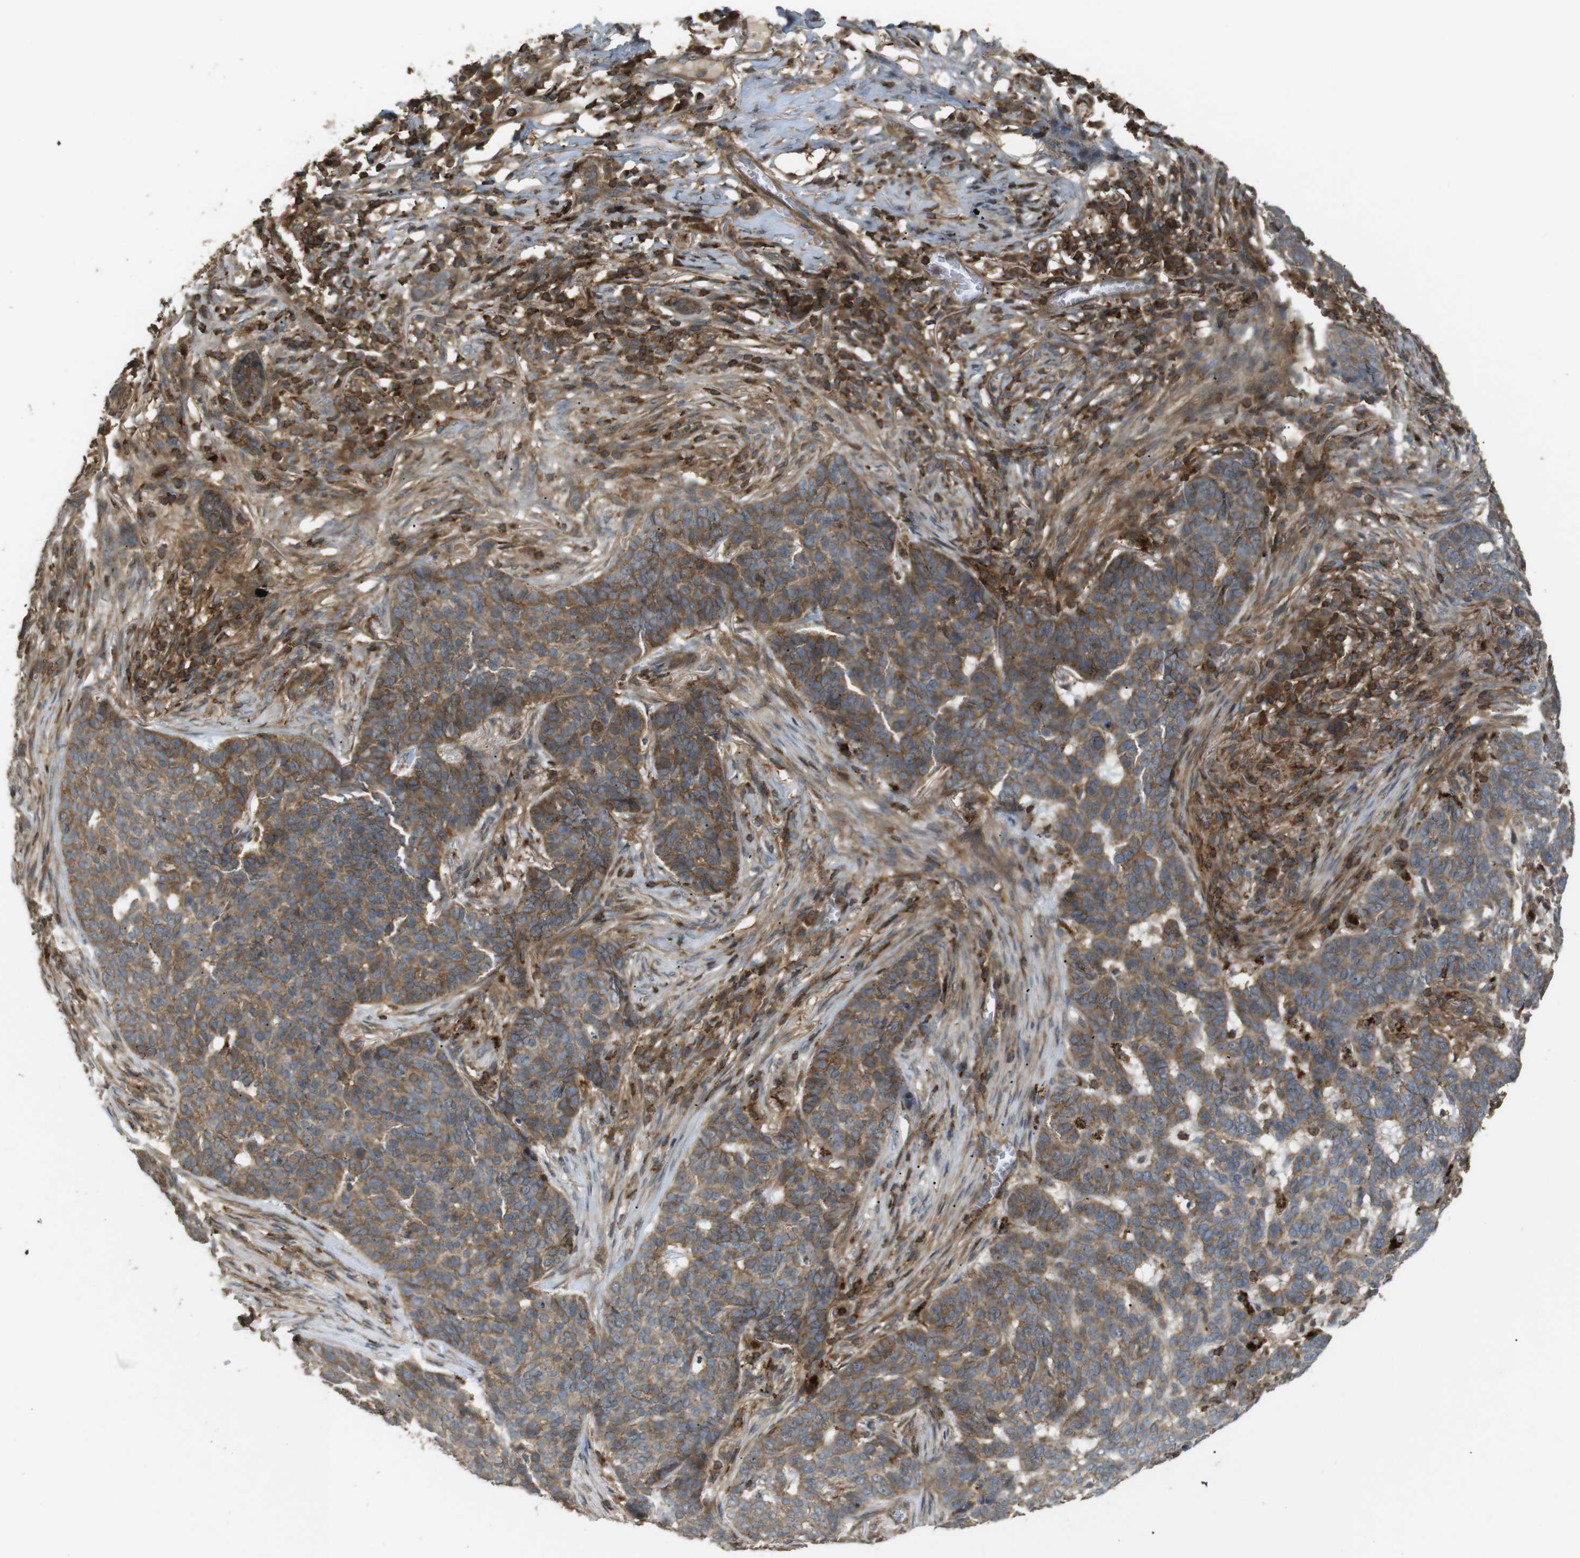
{"staining": {"intensity": "moderate", "quantity": ">75%", "location": "cytoplasmic/membranous"}, "tissue": "skin cancer", "cell_type": "Tumor cells", "image_type": "cancer", "snomed": [{"axis": "morphology", "description": "Basal cell carcinoma"}, {"axis": "topography", "description": "Skin"}], "caption": "IHC image of neoplastic tissue: skin basal cell carcinoma stained using IHC shows medium levels of moderate protein expression localized specifically in the cytoplasmic/membranous of tumor cells, appearing as a cytoplasmic/membranous brown color.", "gene": "KSR1", "patient": {"sex": "male", "age": 85}}